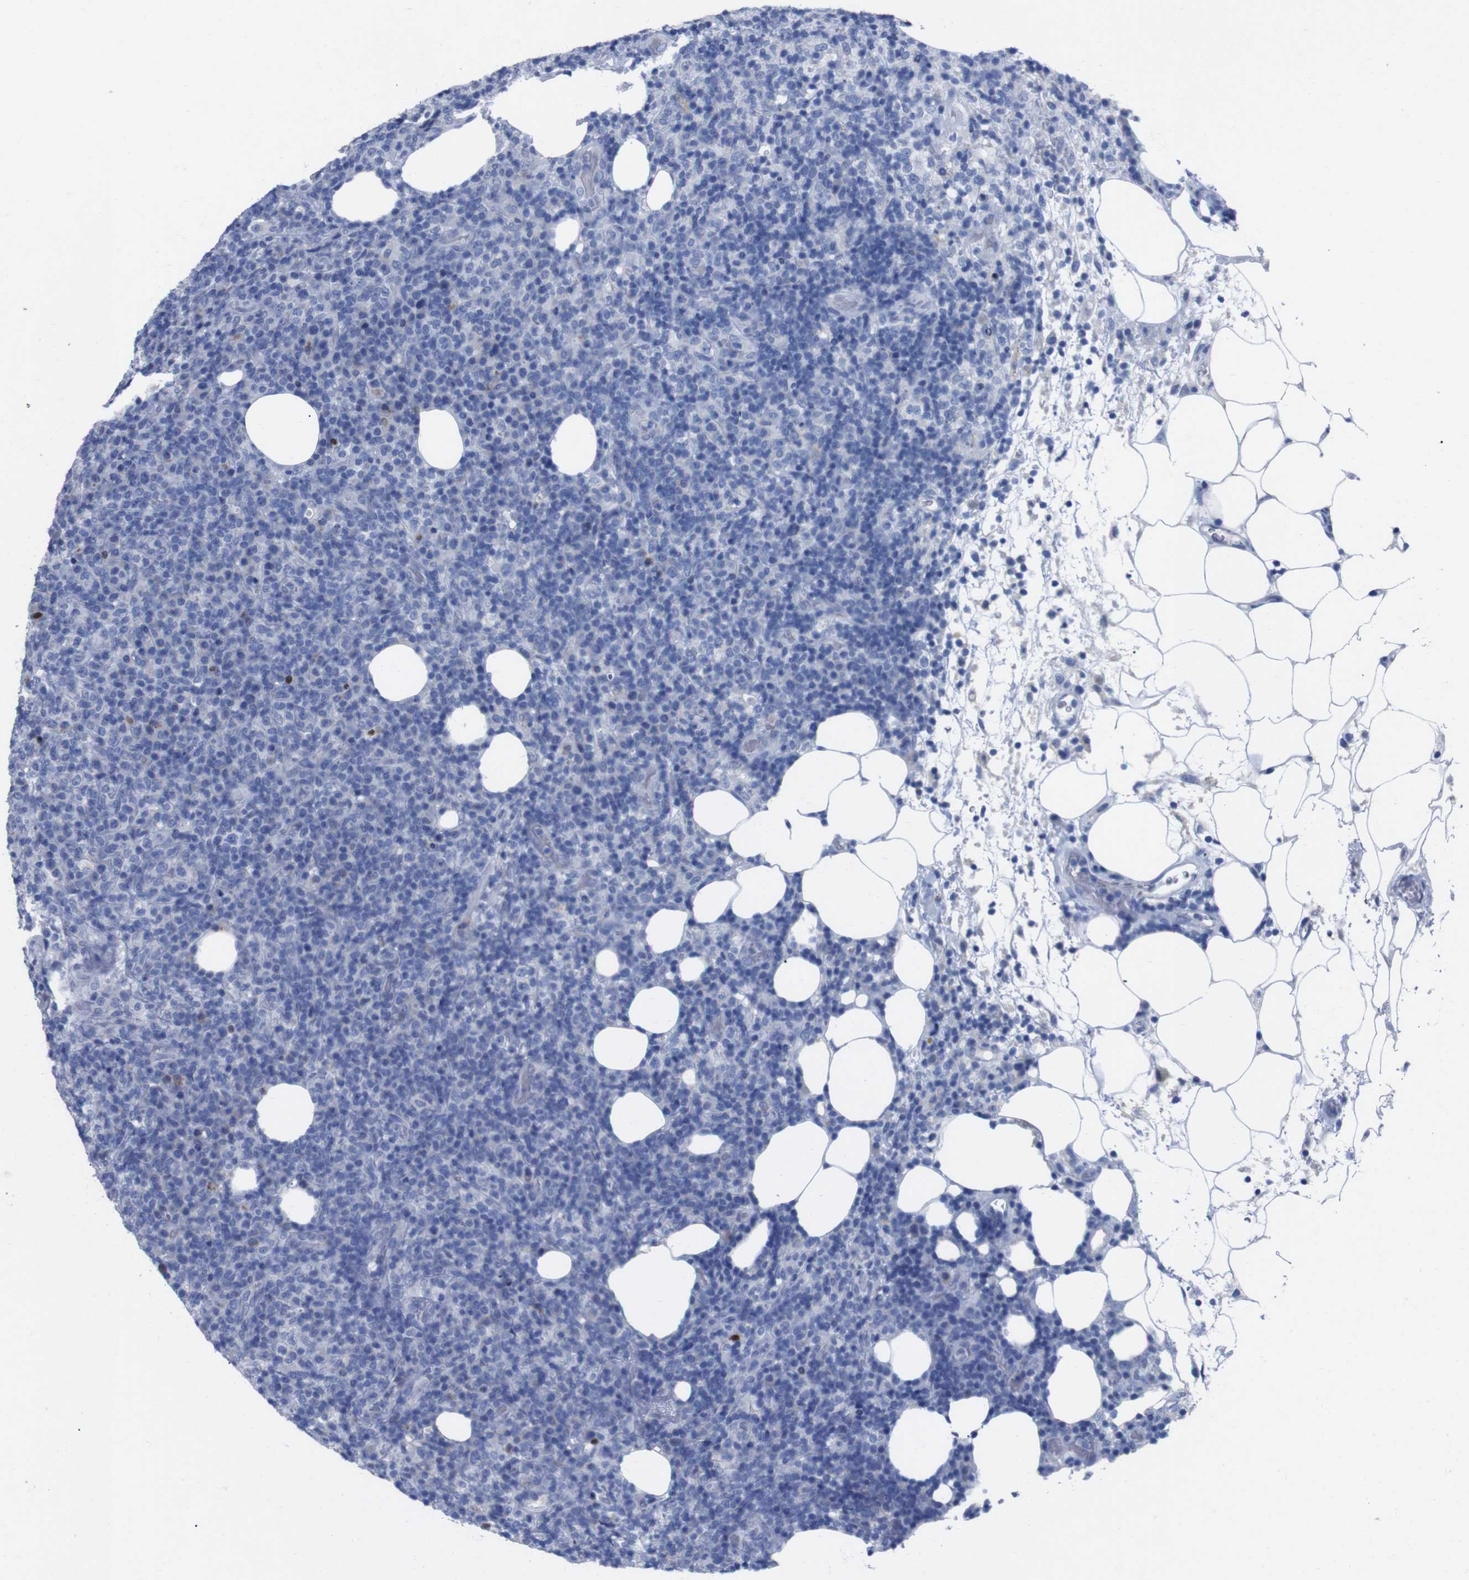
{"staining": {"intensity": "negative", "quantity": "none", "location": "none"}, "tissue": "lymphoma", "cell_type": "Tumor cells", "image_type": "cancer", "snomed": [{"axis": "morphology", "description": "Malignant lymphoma, non-Hodgkin's type, High grade"}, {"axis": "topography", "description": "Lymph node"}], "caption": "Lymphoma stained for a protein using immunohistochemistry (IHC) shows no staining tumor cells.", "gene": "GJB2", "patient": {"sex": "female", "age": 76}}